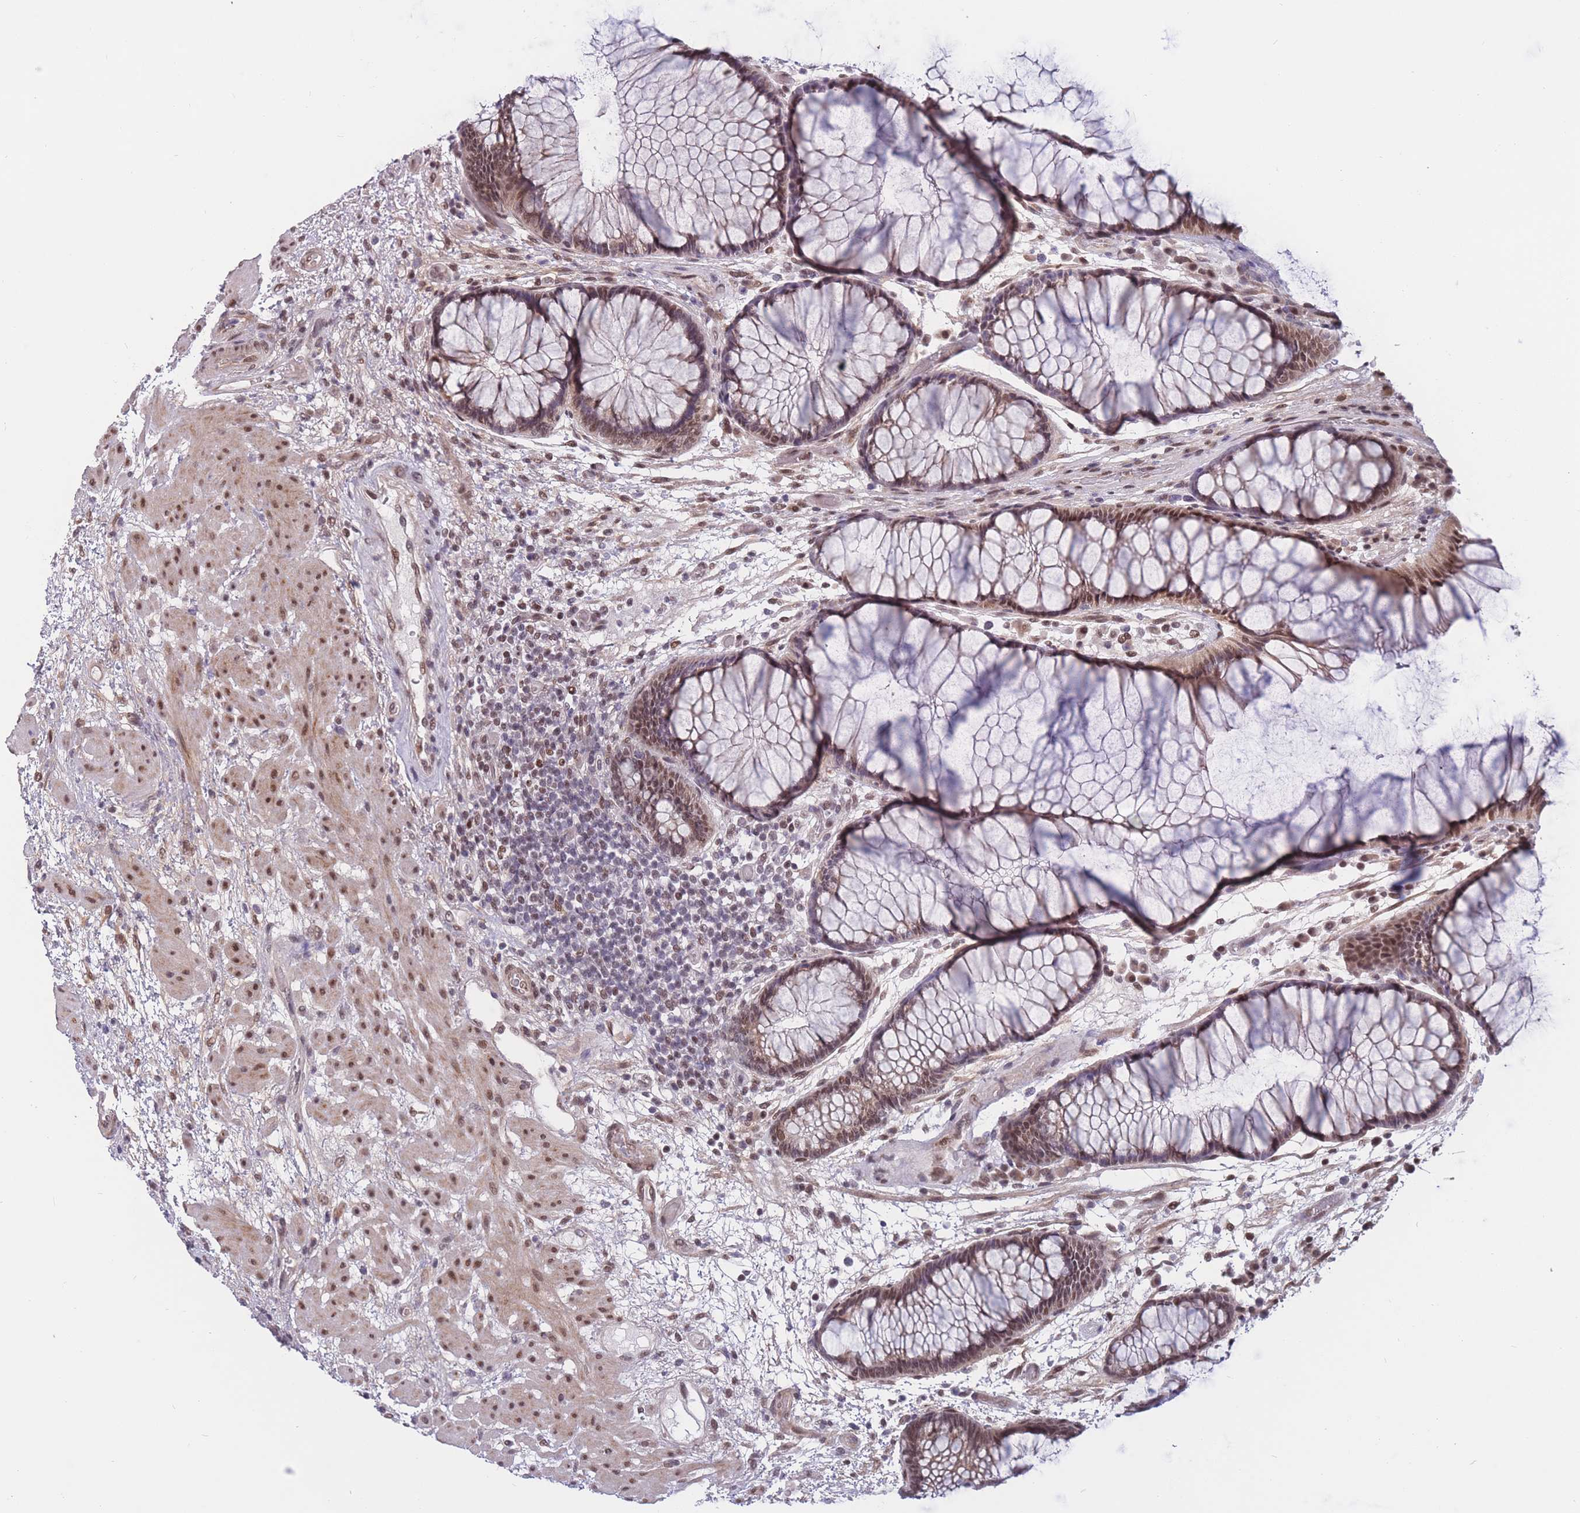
{"staining": {"intensity": "moderate", "quantity": ">75%", "location": "nuclear"}, "tissue": "rectum", "cell_type": "Glandular cells", "image_type": "normal", "snomed": [{"axis": "morphology", "description": "Normal tissue, NOS"}, {"axis": "topography", "description": "Rectum"}], "caption": "Immunohistochemical staining of benign human rectum demonstrates medium levels of moderate nuclear expression in approximately >75% of glandular cells. The protein of interest is stained brown, and the nuclei are stained in blue (DAB IHC with brightfield microscopy, high magnification).", "gene": "BCL9L", "patient": {"sex": "male", "age": 51}}